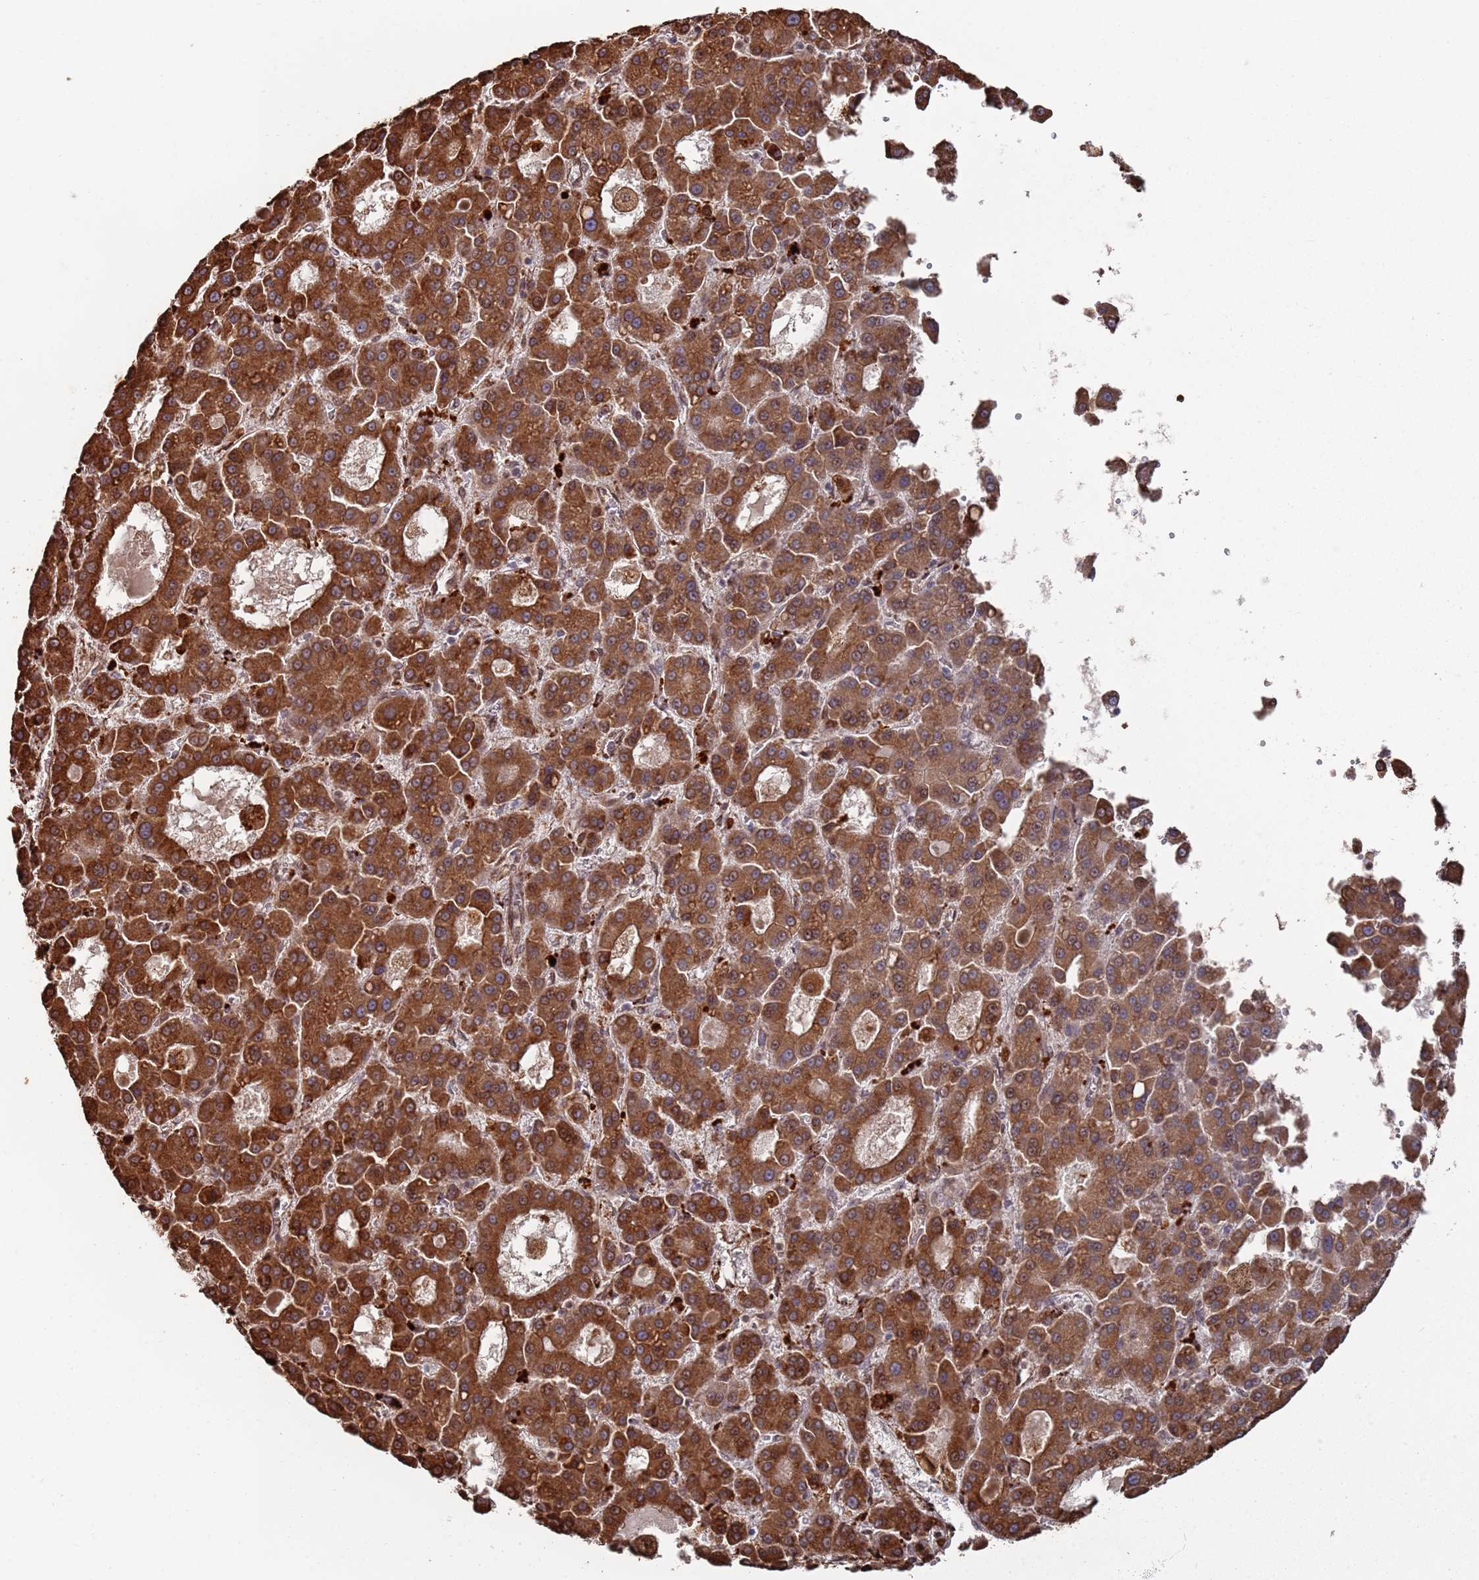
{"staining": {"intensity": "strong", "quantity": ">75%", "location": "cytoplasmic/membranous"}, "tissue": "liver cancer", "cell_type": "Tumor cells", "image_type": "cancer", "snomed": [{"axis": "morphology", "description": "Carcinoma, Hepatocellular, NOS"}, {"axis": "topography", "description": "Liver"}], "caption": "Human liver hepatocellular carcinoma stained with a brown dye exhibits strong cytoplasmic/membranous positive staining in about >75% of tumor cells.", "gene": "LACC1", "patient": {"sex": "male", "age": 70}}